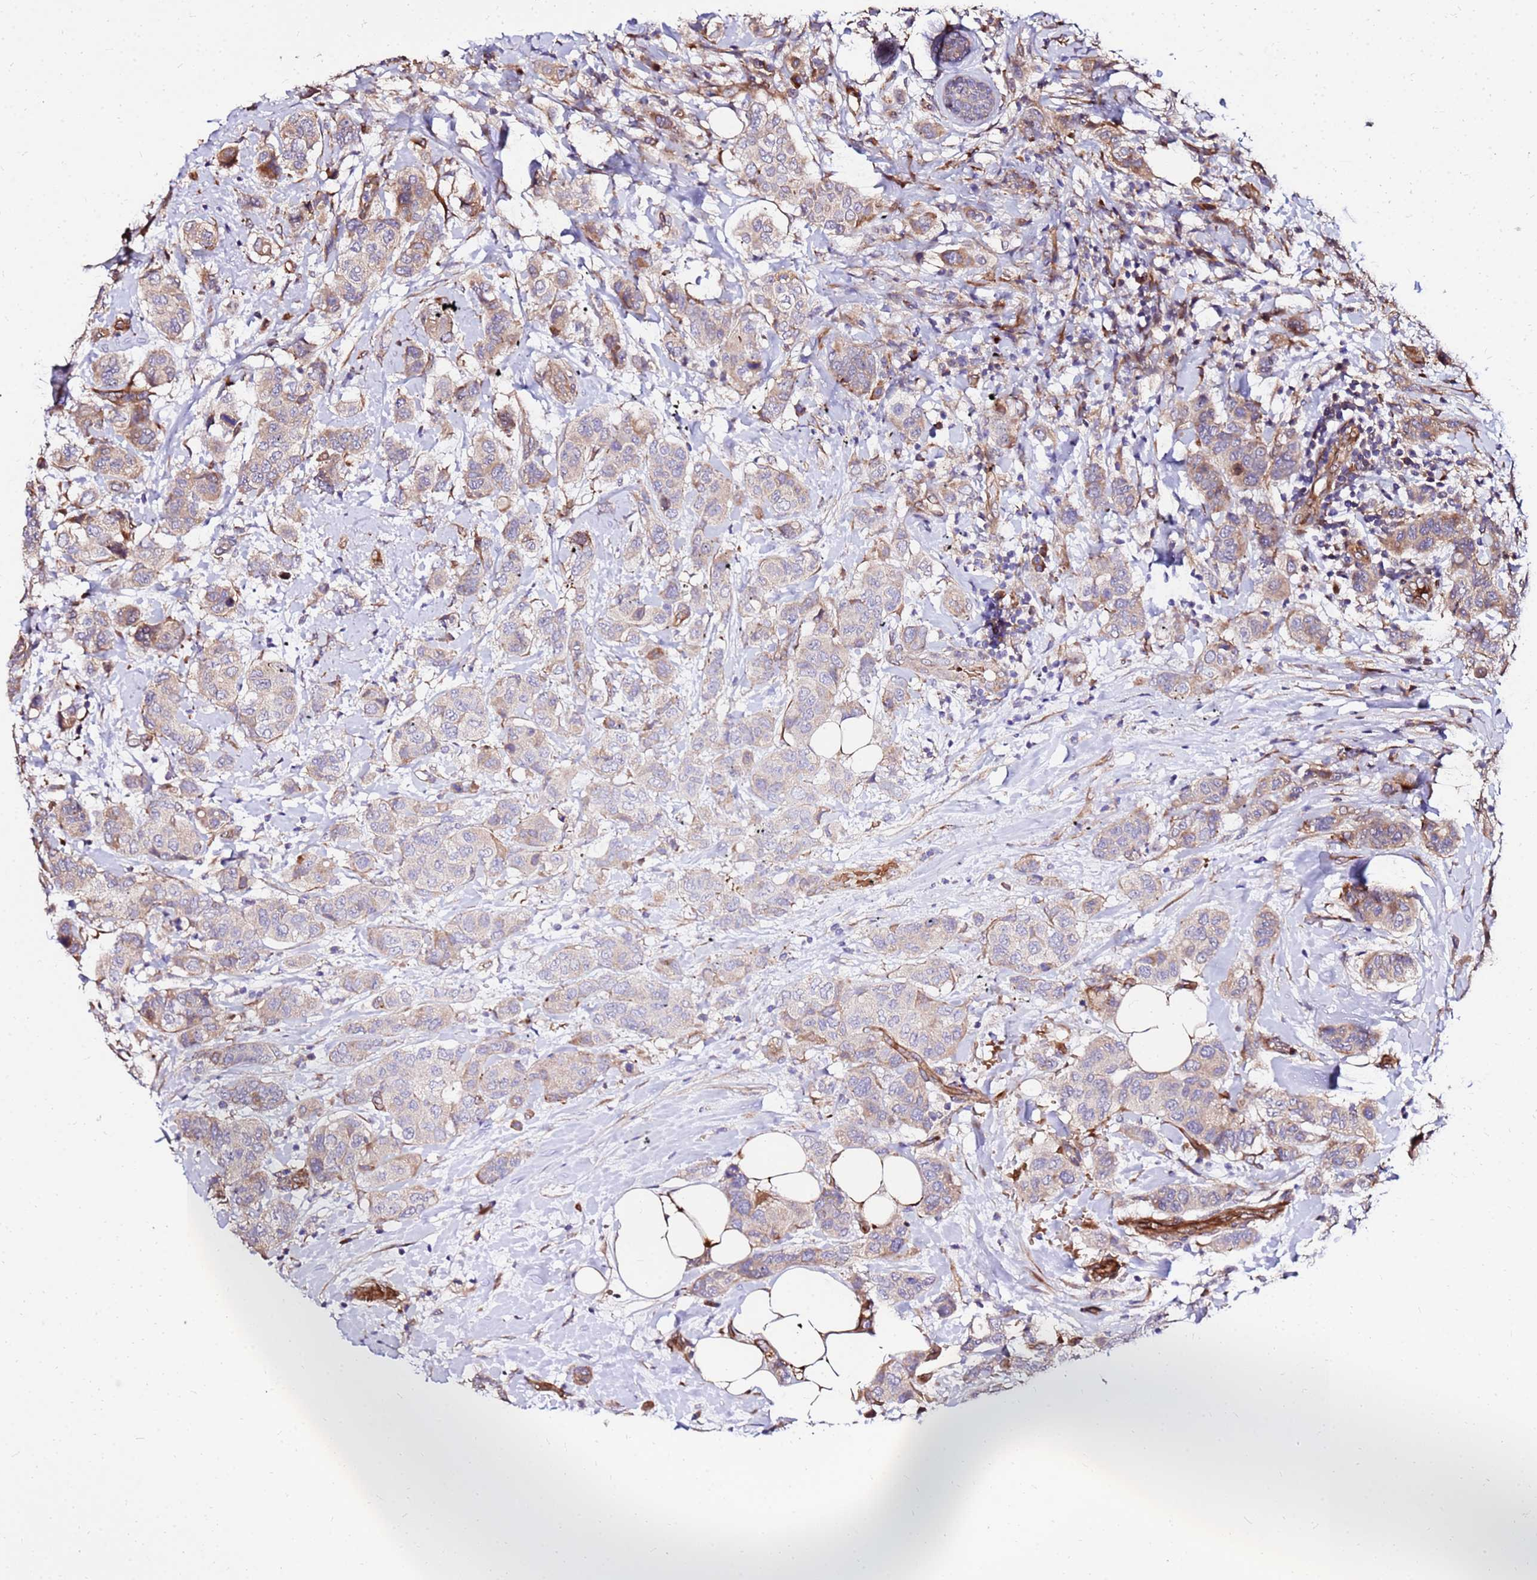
{"staining": {"intensity": "moderate", "quantity": "<25%", "location": "cytoplasmic/membranous"}, "tissue": "breast cancer", "cell_type": "Tumor cells", "image_type": "cancer", "snomed": [{"axis": "morphology", "description": "Lobular carcinoma"}, {"axis": "topography", "description": "Breast"}], "caption": "Immunohistochemistry photomicrograph of neoplastic tissue: human breast lobular carcinoma stained using IHC demonstrates low levels of moderate protein expression localized specifically in the cytoplasmic/membranous of tumor cells, appearing as a cytoplasmic/membranous brown color.", "gene": "WWC2", "patient": {"sex": "female", "age": 51}}